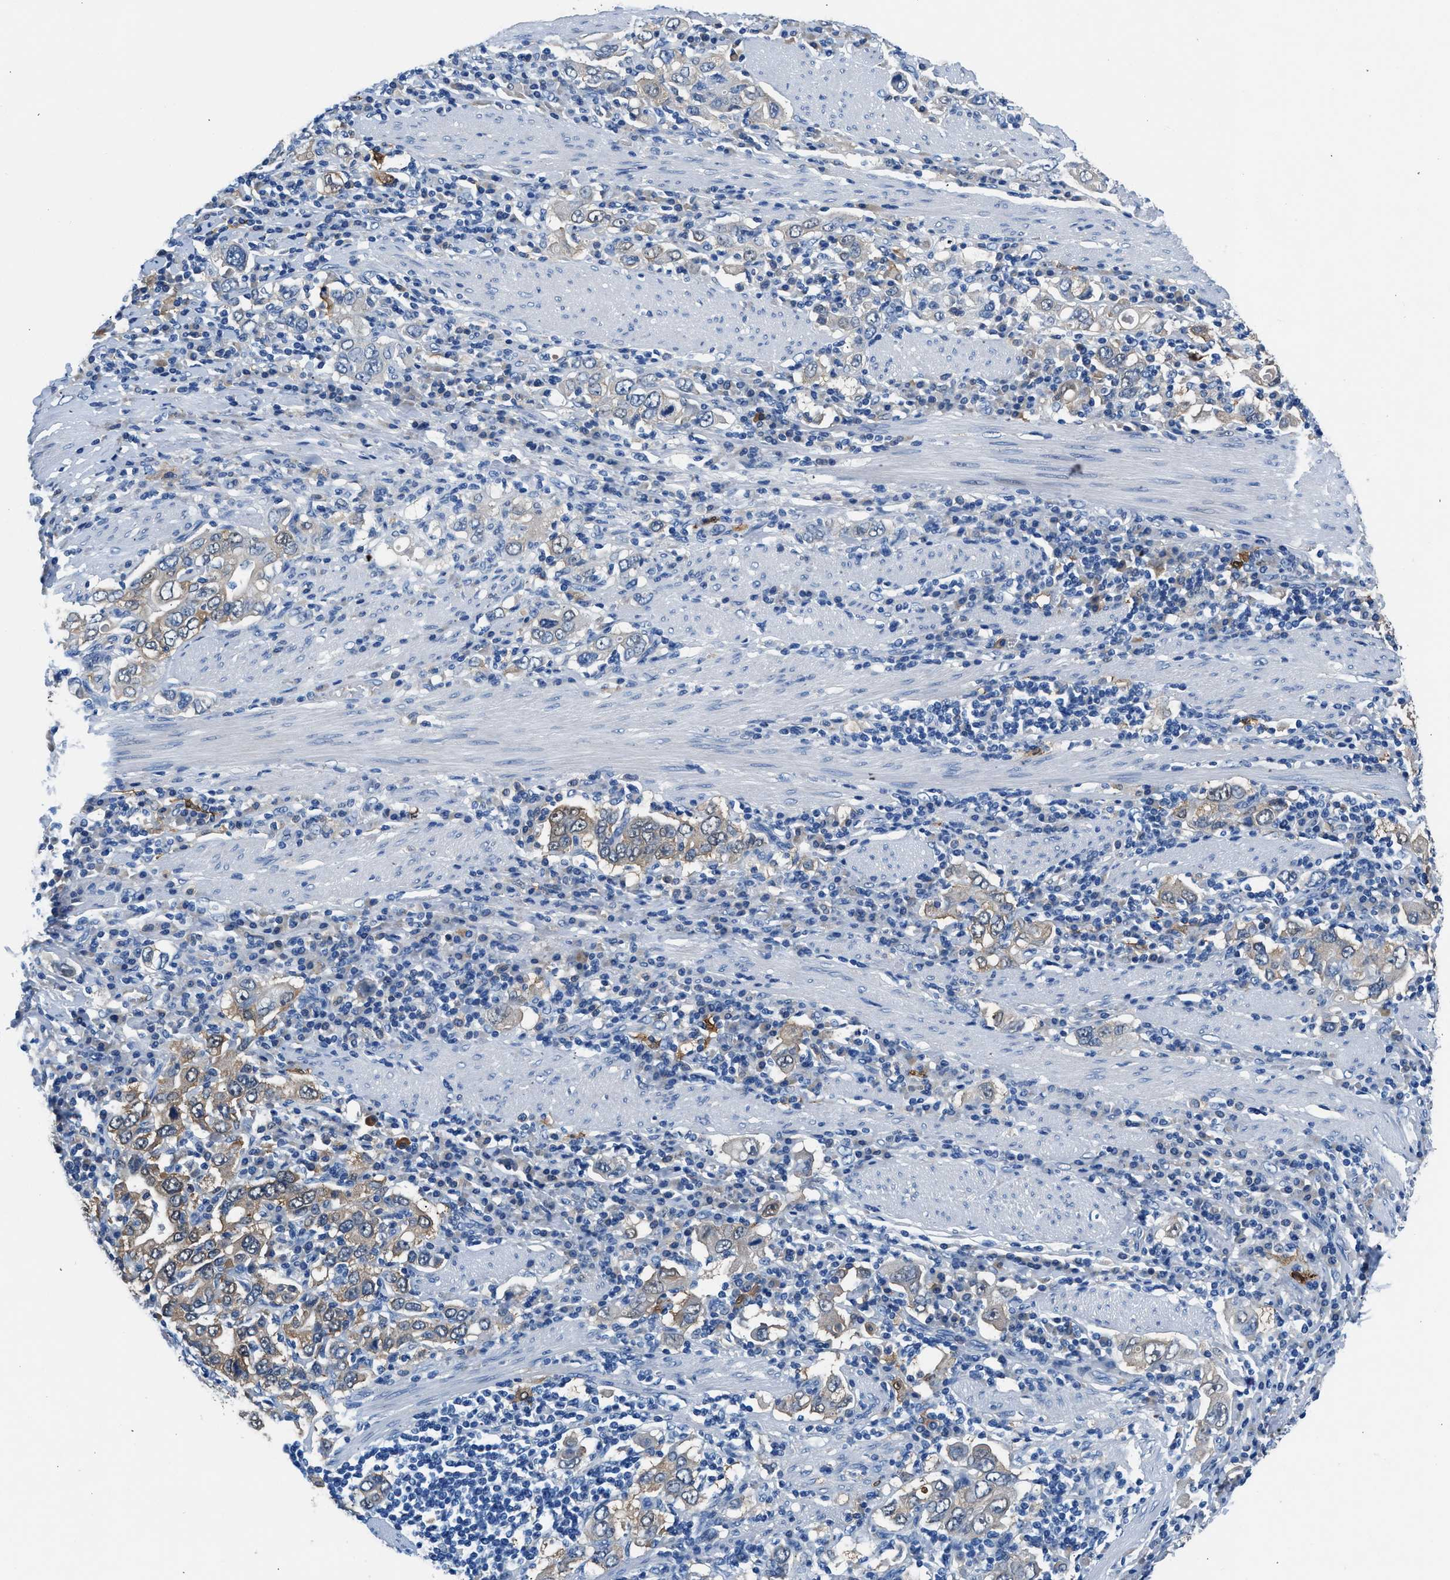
{"staining": {"intensity": "weak", "quantity": "<25%", "location": "cytoplasmic/membranous"}, "tissue": "stomach cancer", "cell_type": "Tumor cells", "image_type": "cancer", "snomed": [{"axis": "morphology", "description": "Adenocarcinoma, NOS"}, {"axis": "topography", "description": "Stomach, upper"}], "caption": "Immunohistochemical staining of stomach adenocarcinoma exhibits no significant staining in tumor cells.", "gene": "FADS6", "patient": {"sex": "male", "age": 62}}